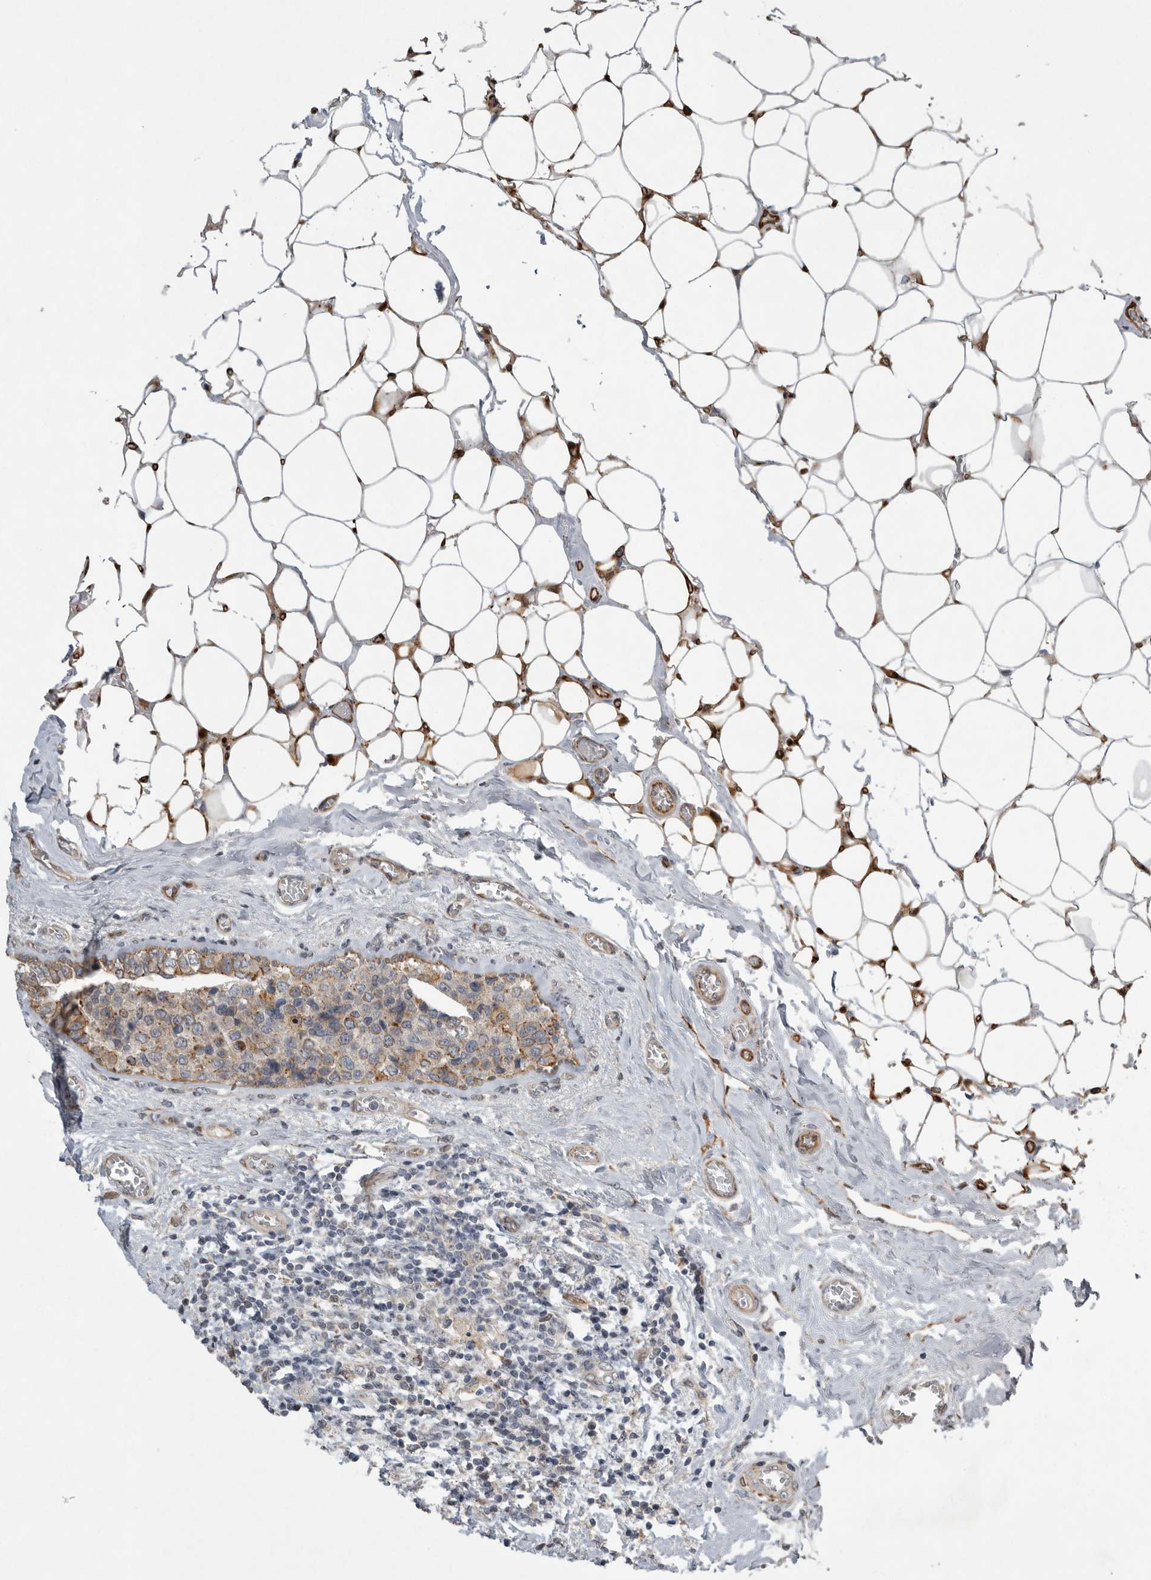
{"staining": {"intensity": "moderate", "quantity": "<25%", "location": "cytoplasmic/membranous"}, "tissue": "breast cancer", "cell_type": "Tumor cells", "image_type": "cancer", "snomed": [{"axis": "morphology", "description": "Normal tissue, NOS"}, {"axis": "morphology", "description": "Duct carcinoma"}, {"axis": "topography", "description": "Breast"}], "caption": "There is low levels of moderate cytoplasmic/membranous positivity in tumor cells of intraductal carcinoma (breast), as demonstrated by immunohistochemical staining (brown color).", "gene": "MPDZ", "patient": {"sex": "female", "age": 43}}